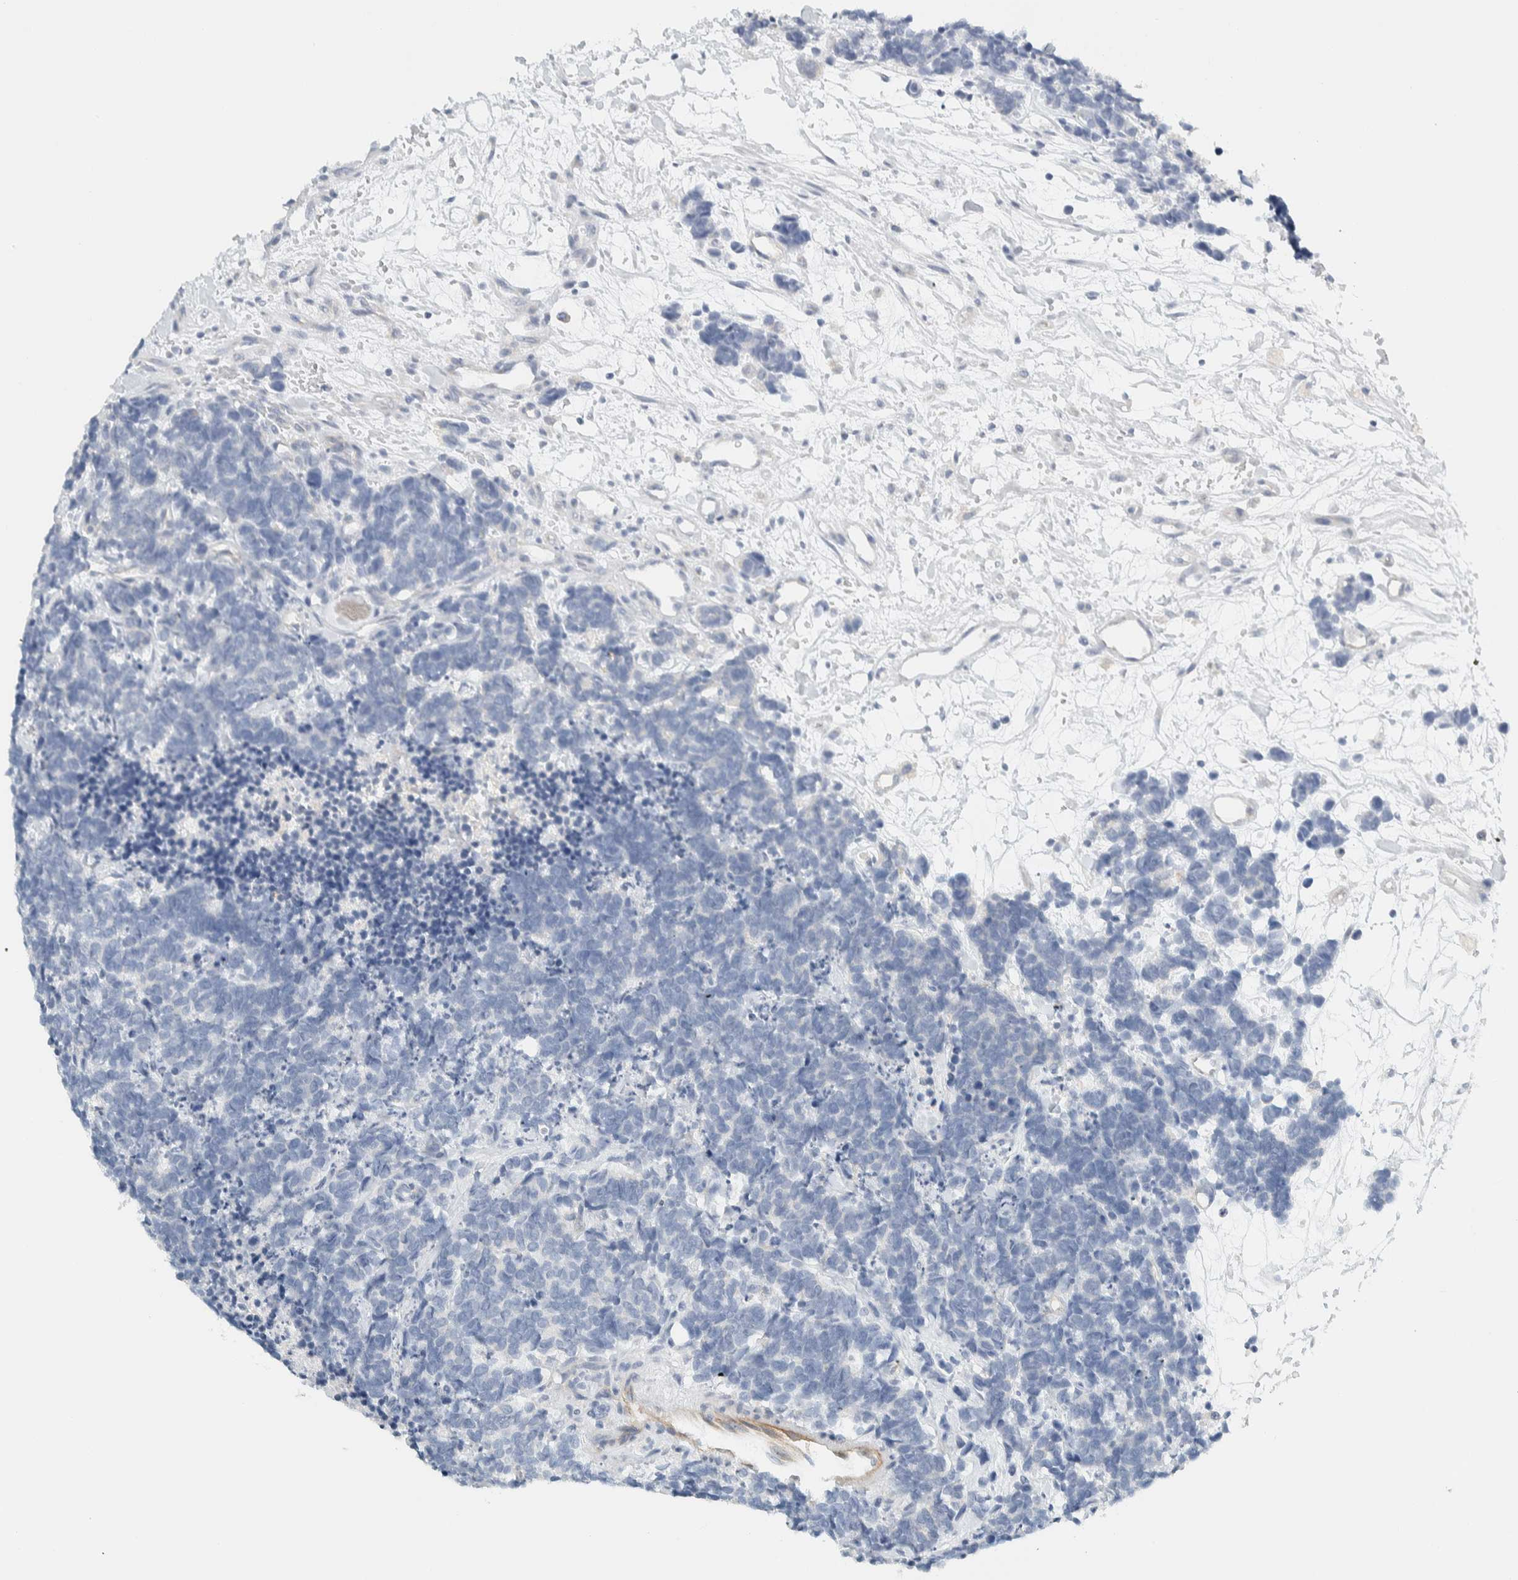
{"staining": {"intensity": "negative", "quantity": "none", "location": "none"}, "tissue": "carcinoid", "cell_type": "Tumor cells", "image_type": "cancer", "snomed": [{"axis": "morphology", "description": "Carcinoma, NOS"}, {"axis": "morphology", "description": "Carcinoid, malignant, NOS"}, {"axis": "topography", "description": "Urinary bladder"}], "caption": "The histopathology image exhibits no significant staining in tumor cells of carcinoid. (Stains: DAB immunohistochemistry (IHC) with hematoxylin counter stain, Microscopy: brightfield microscopy at high magnification).", "gene": "ARHGAP27", "patient": {"sex": "male", "age": 57}}